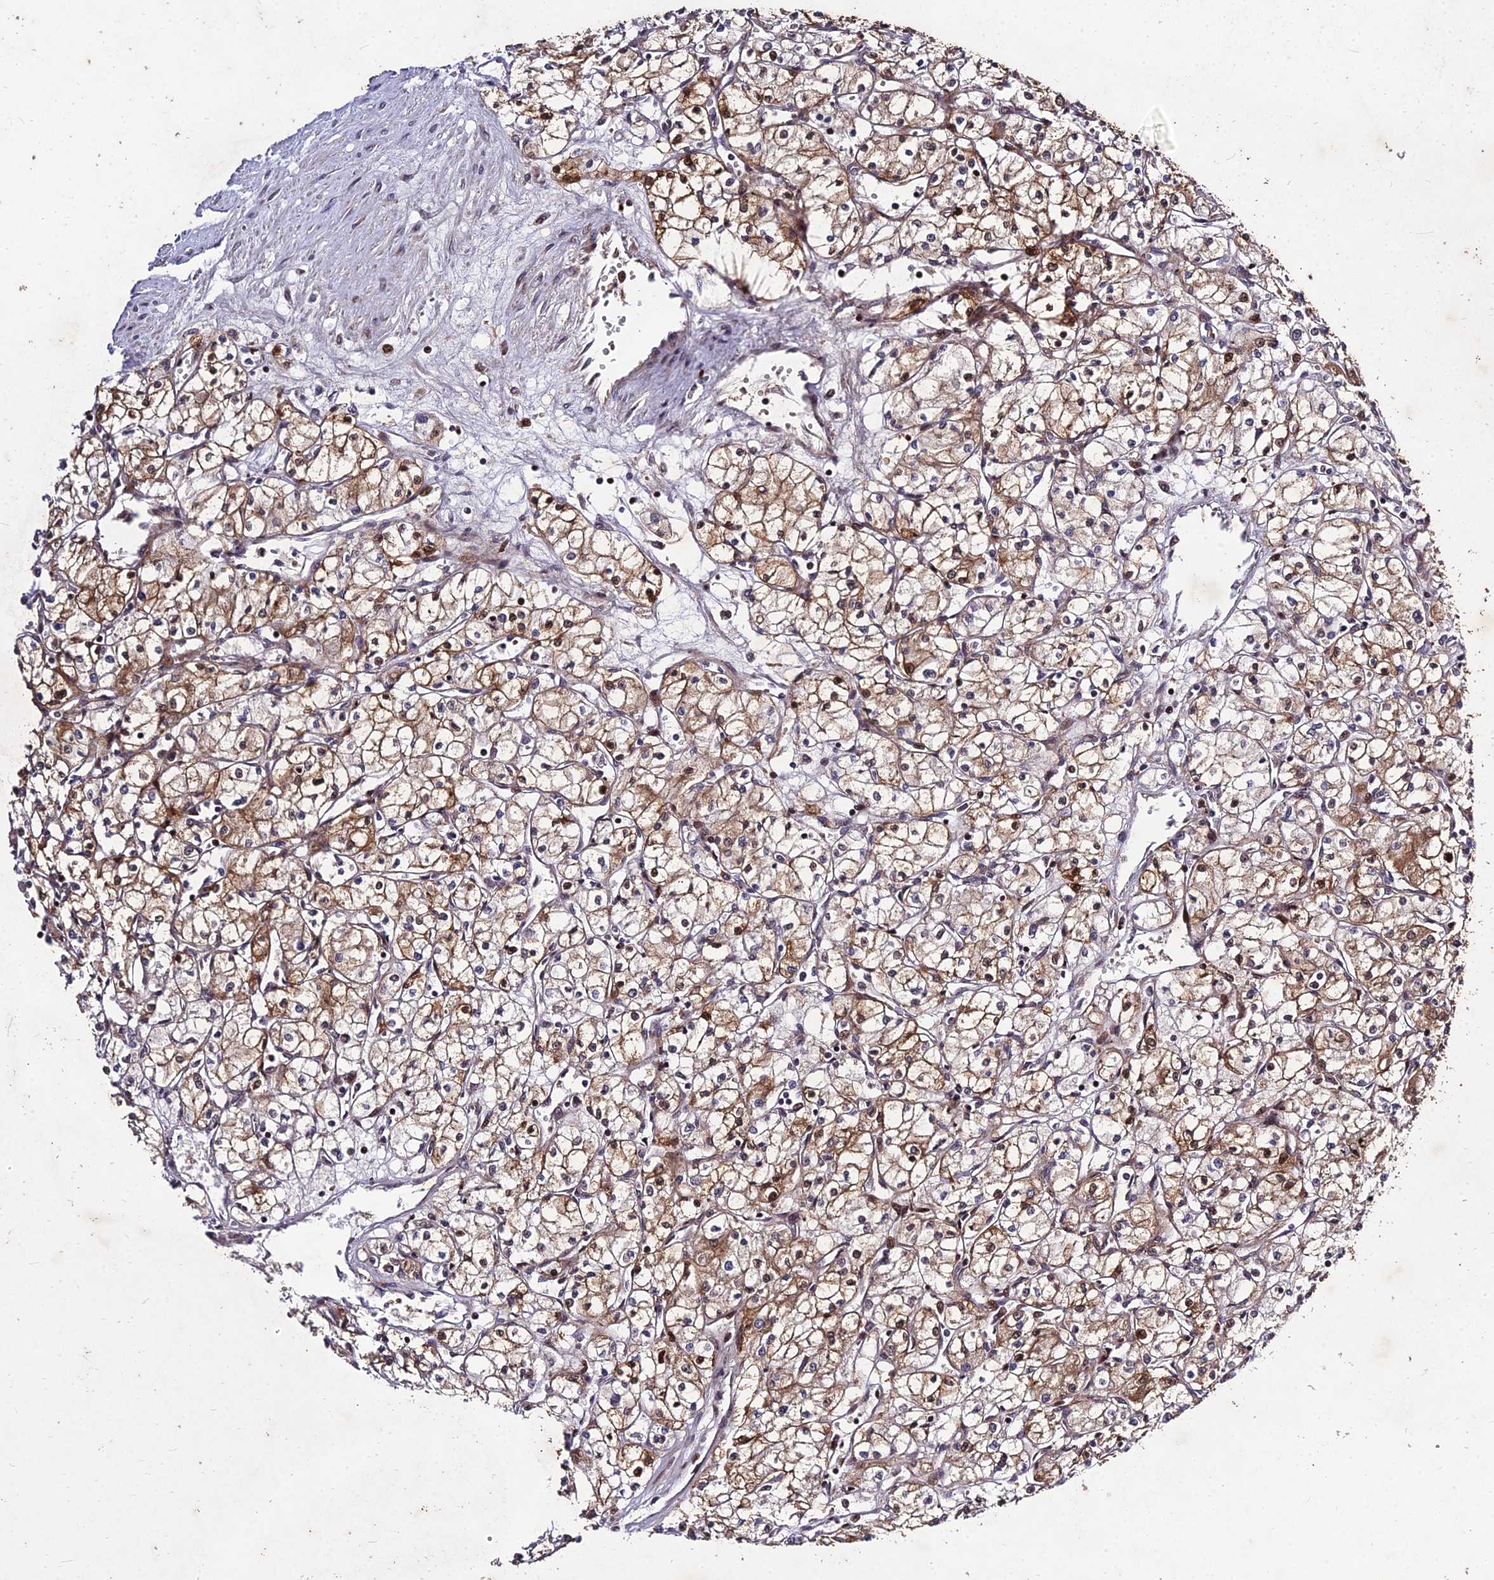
{"staining": {"intensity": "moderate", "quantity": ">75%", "location": "cytoplasmic/membranous"}, "tissue": "renal cancer", "cell_type": "Tumor cells", "image_type": "cancer", "snomed": [{"axis": "morphology", "description": "Adenocarcinoma, NOS"}, {"axis": "topography", "description": "Kidney"}], "caption": "An immunohistochemistry photomicrograph of tumor tissue is shown. Protein staining in brown highlights moderate cytoplasmic/membranous positivity in renal adenocarcinoma within tumor cells.", "gene": "MKKS", "patient": {"sex": "male", "age": 59}}